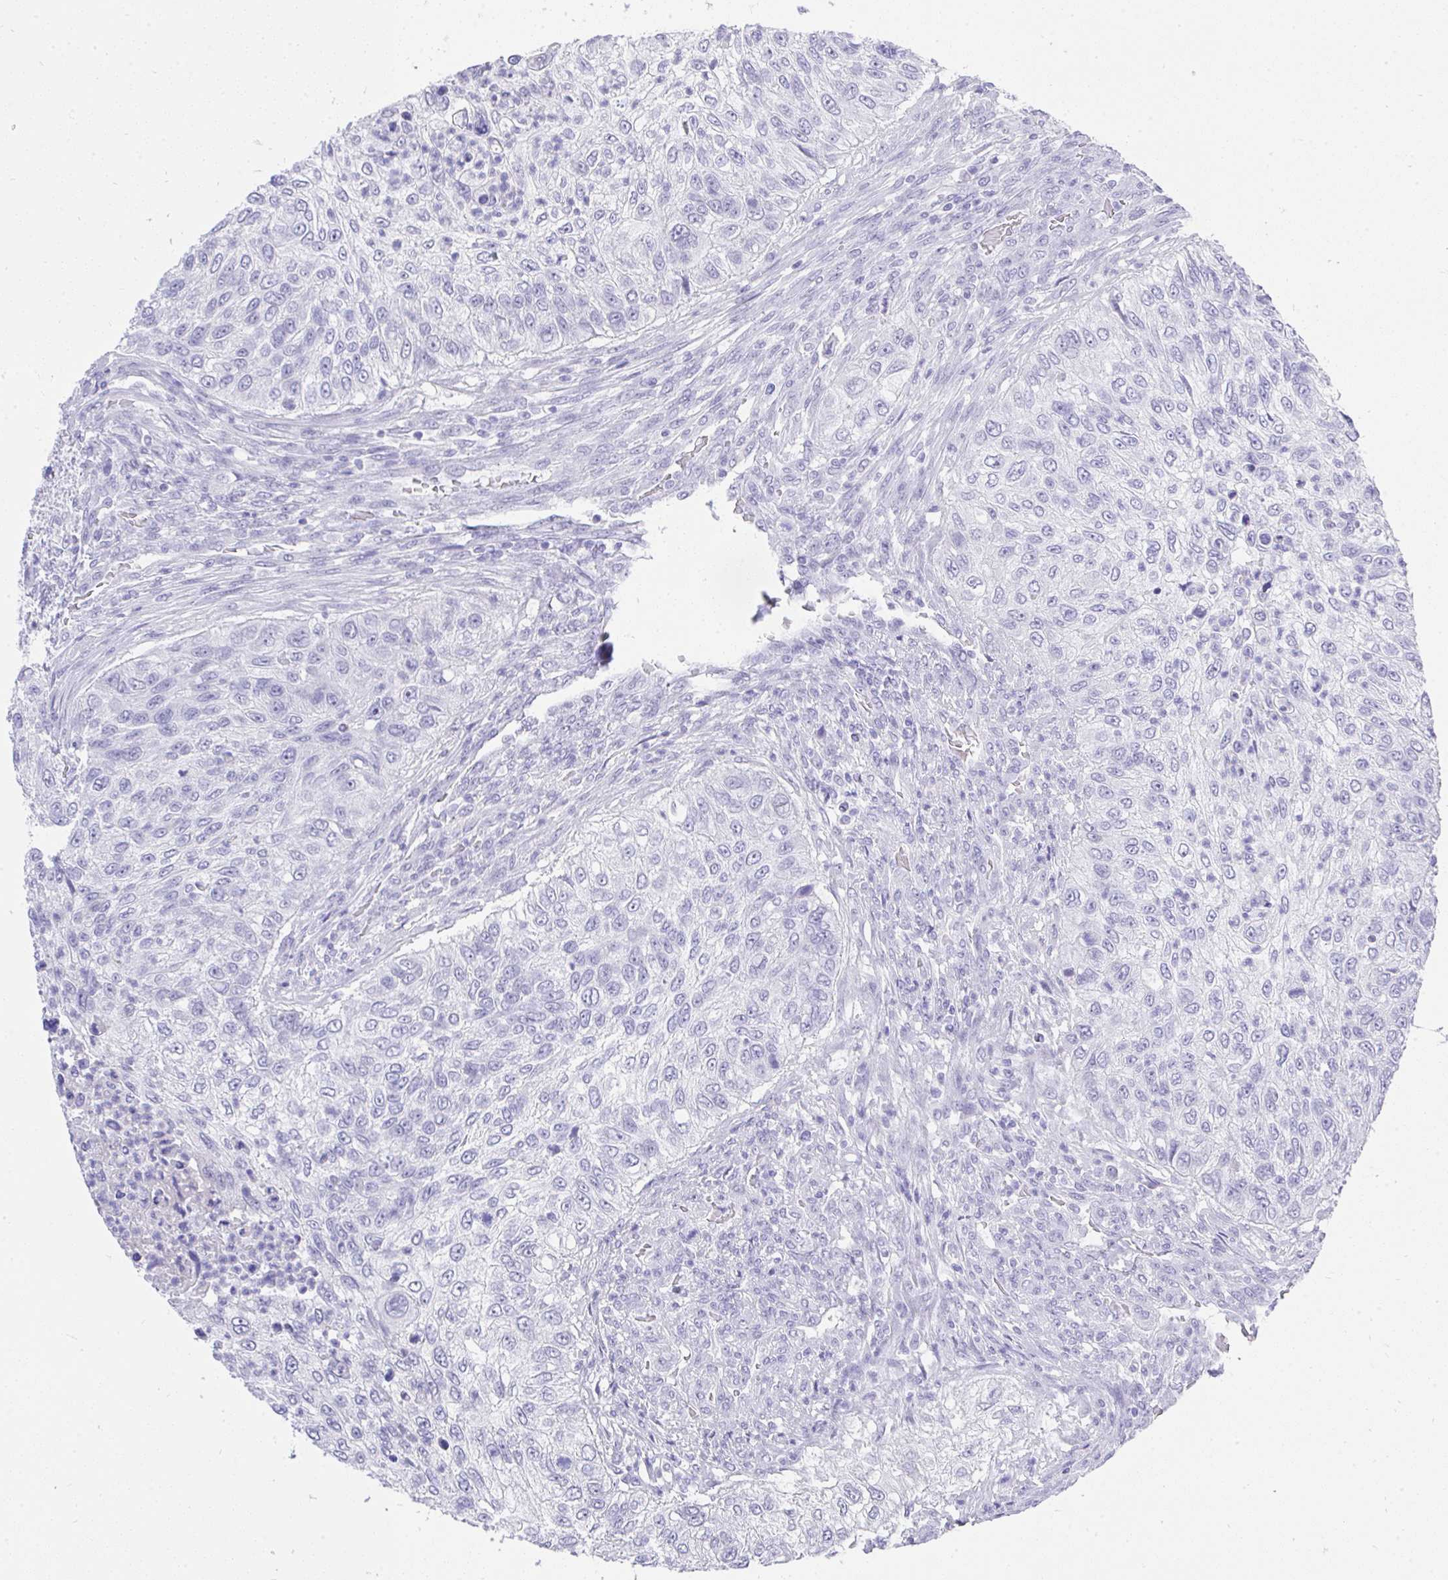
{"staining": {"intensity": "negative", "quantity": "none", "location": "none"}, "tissue": "urothelial cancer", "cell_type": "Tumor cells", "image_type": "cancer", "snomed": [{"axis": "morphology", "description": "Urothelial carcinoma, High grade"}, {"axis": "topography", "description": "Urinary bladder"}], "caption": "An image of human high-grade urothelial carcinoma is negative for staining in tumor cells. (DAB IHC visualized using brightfield microscopy, high magnification).", "gene": "MS4A12", "patient": {"sex": "female", "age": 60}}